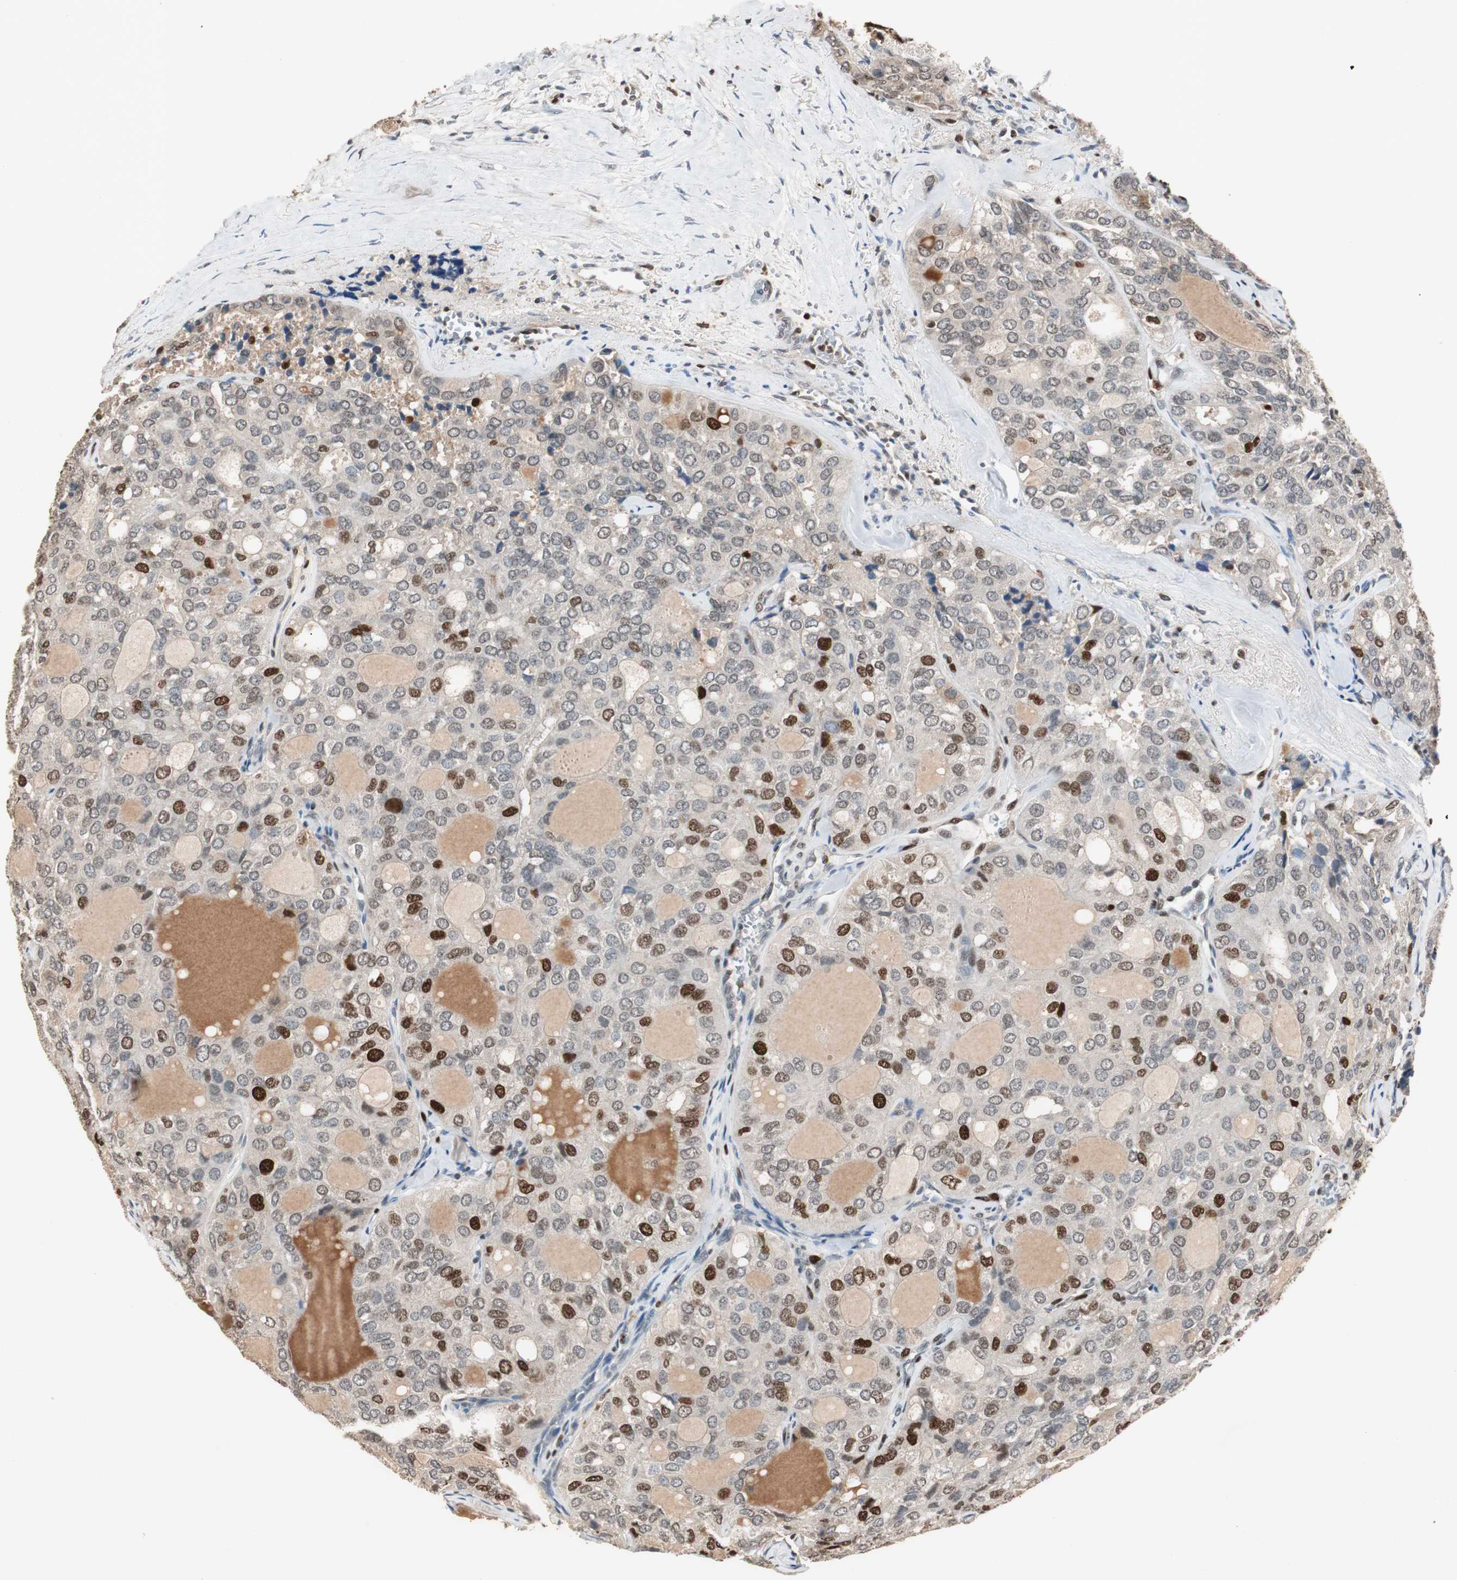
{"staining": {"intensity": "strong", "quantity": "<25%", "location": "nuclear"}, "tissue": "thyroid cancer", "cell_type": "Tumor cells", "image_type": "cancer", "snomed": [{"axis": "morphology", "description": "Follicular adenoma carcinoma, NOS"}, {"axis": "topography", "description": "Thyroid gland"}], "caption": "This micrograph reveals immunohistochemistry (IHC) staining of thyroid cancer (follicular adenoma carcinoma), with medium strong nuclear staining in approximately <25% of tumor cells.", "gene": "FEN1", "patient": {"sex": "male", "age": 75}}